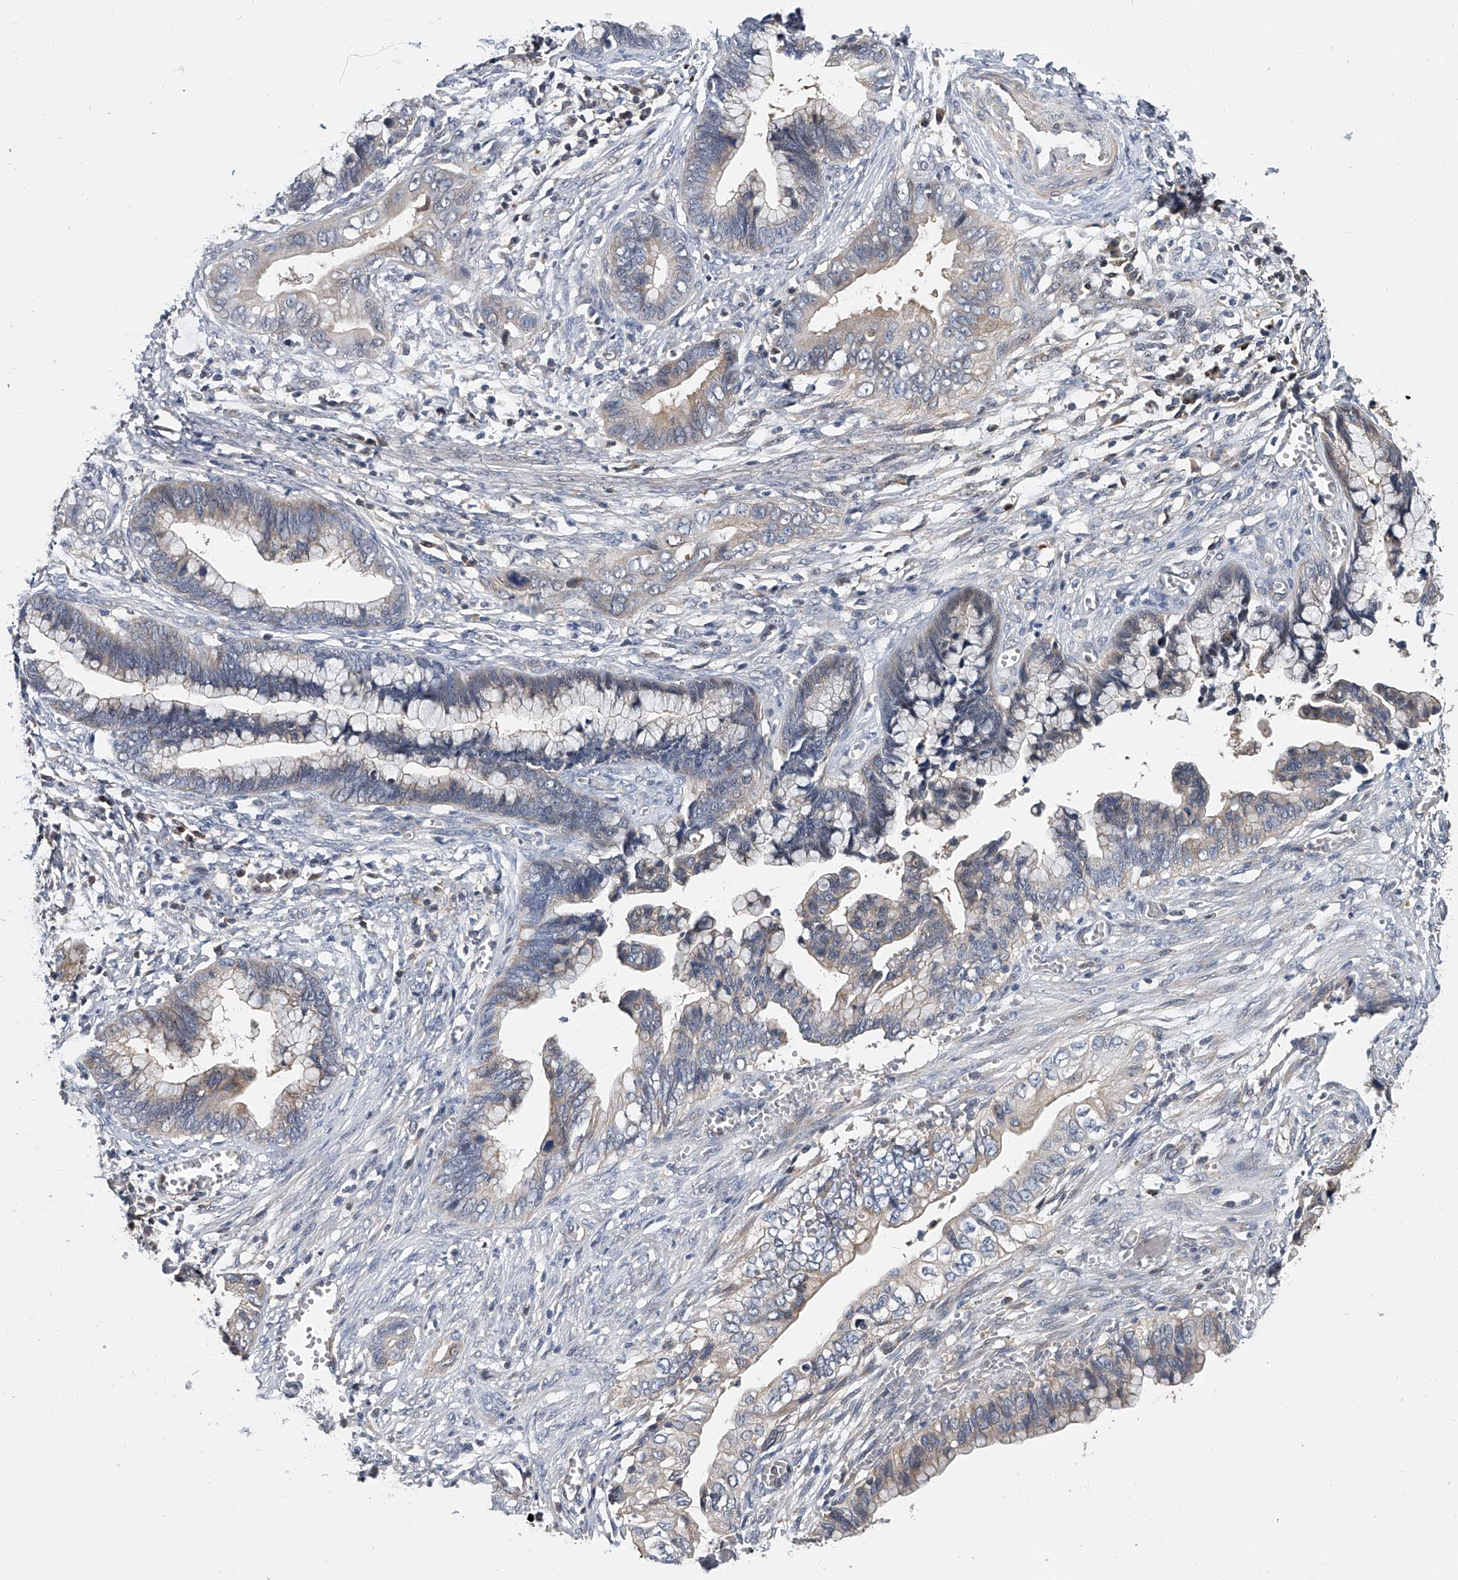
{"staining": {"intensity": "weak", "quantity": "<25%", "location": "cytoplasmic/membranous"}, "tissue": "cervical cancer", "cell_type": "Tumor cells", "image_type": "cancer", "snomed": [{"axis": "morphology", "description": "Adenocarcinoma, NOS"}, {"axis": "topography", "description": "Cervix"}], "caption": "The image reveals no staining of tumor cells in cervical adenocarcinoma. (Brightfield microscopy of DAB immunohistochemistry at high magnification).", "gene": "CD200", "patient": {"sex": "female", "age": 44}}